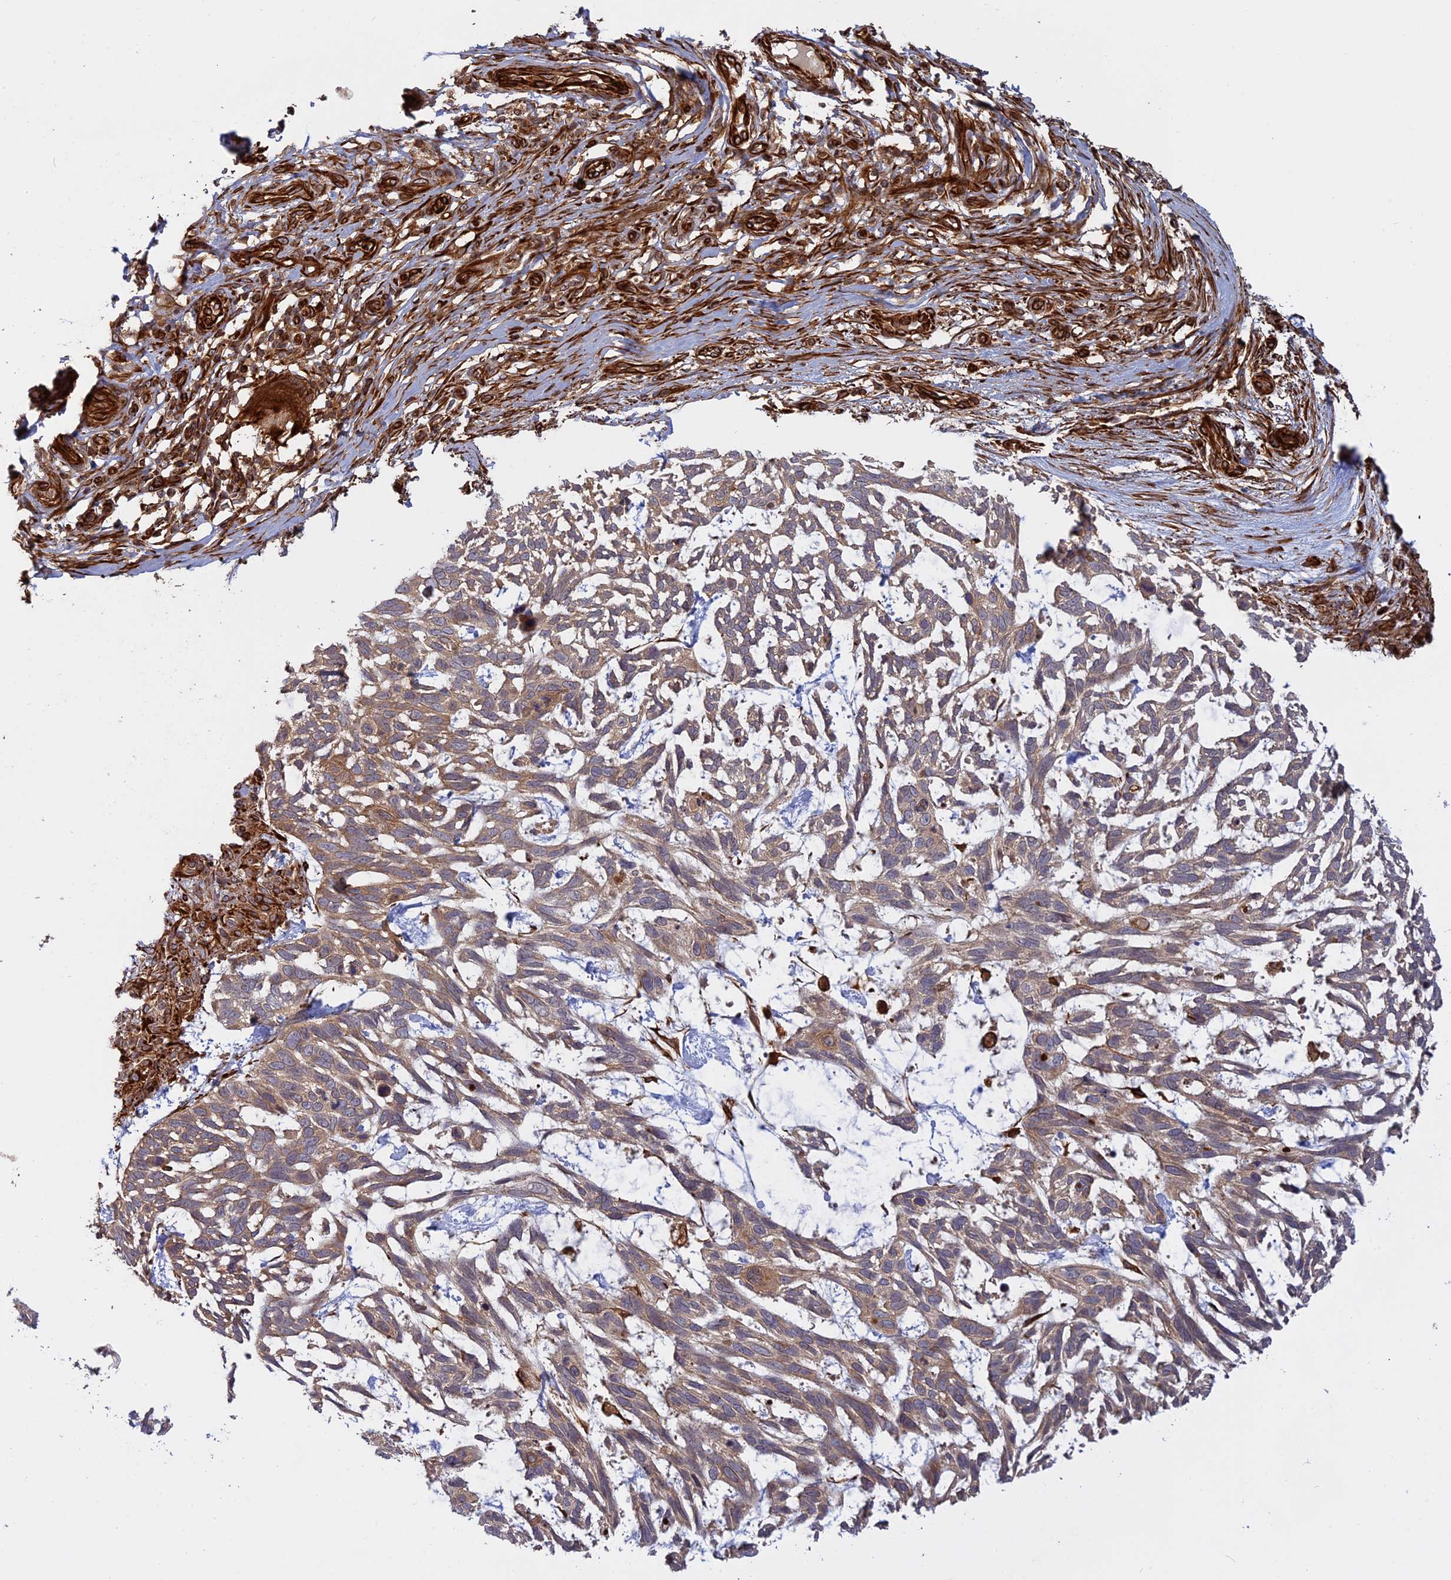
{"staining": {"intensity": "moderate", "quantity": "25%-75%", "location": "cytoplasmic/membranous"}, "tissue": "skin cancer", "cell_type": "Tumor cells", "image_type": "cancer", "snomed": [{"axis": "morphology", "description": "Basal cell carcinoma"}, {"axis": "topography", "description": "Skin"}], "caption": "Immunohistochemical staining of skin basal cell carcinoma shows moderate cytoplasmic/membranous protein staining in about 25%-75% of tumor cells. (DAB (3,3'-diaminobenzidine) = brown stain, brightfield microscopy at high magnification).", "gene": "PHLDB3", "patient": {"sex": "male", "age": 88}}